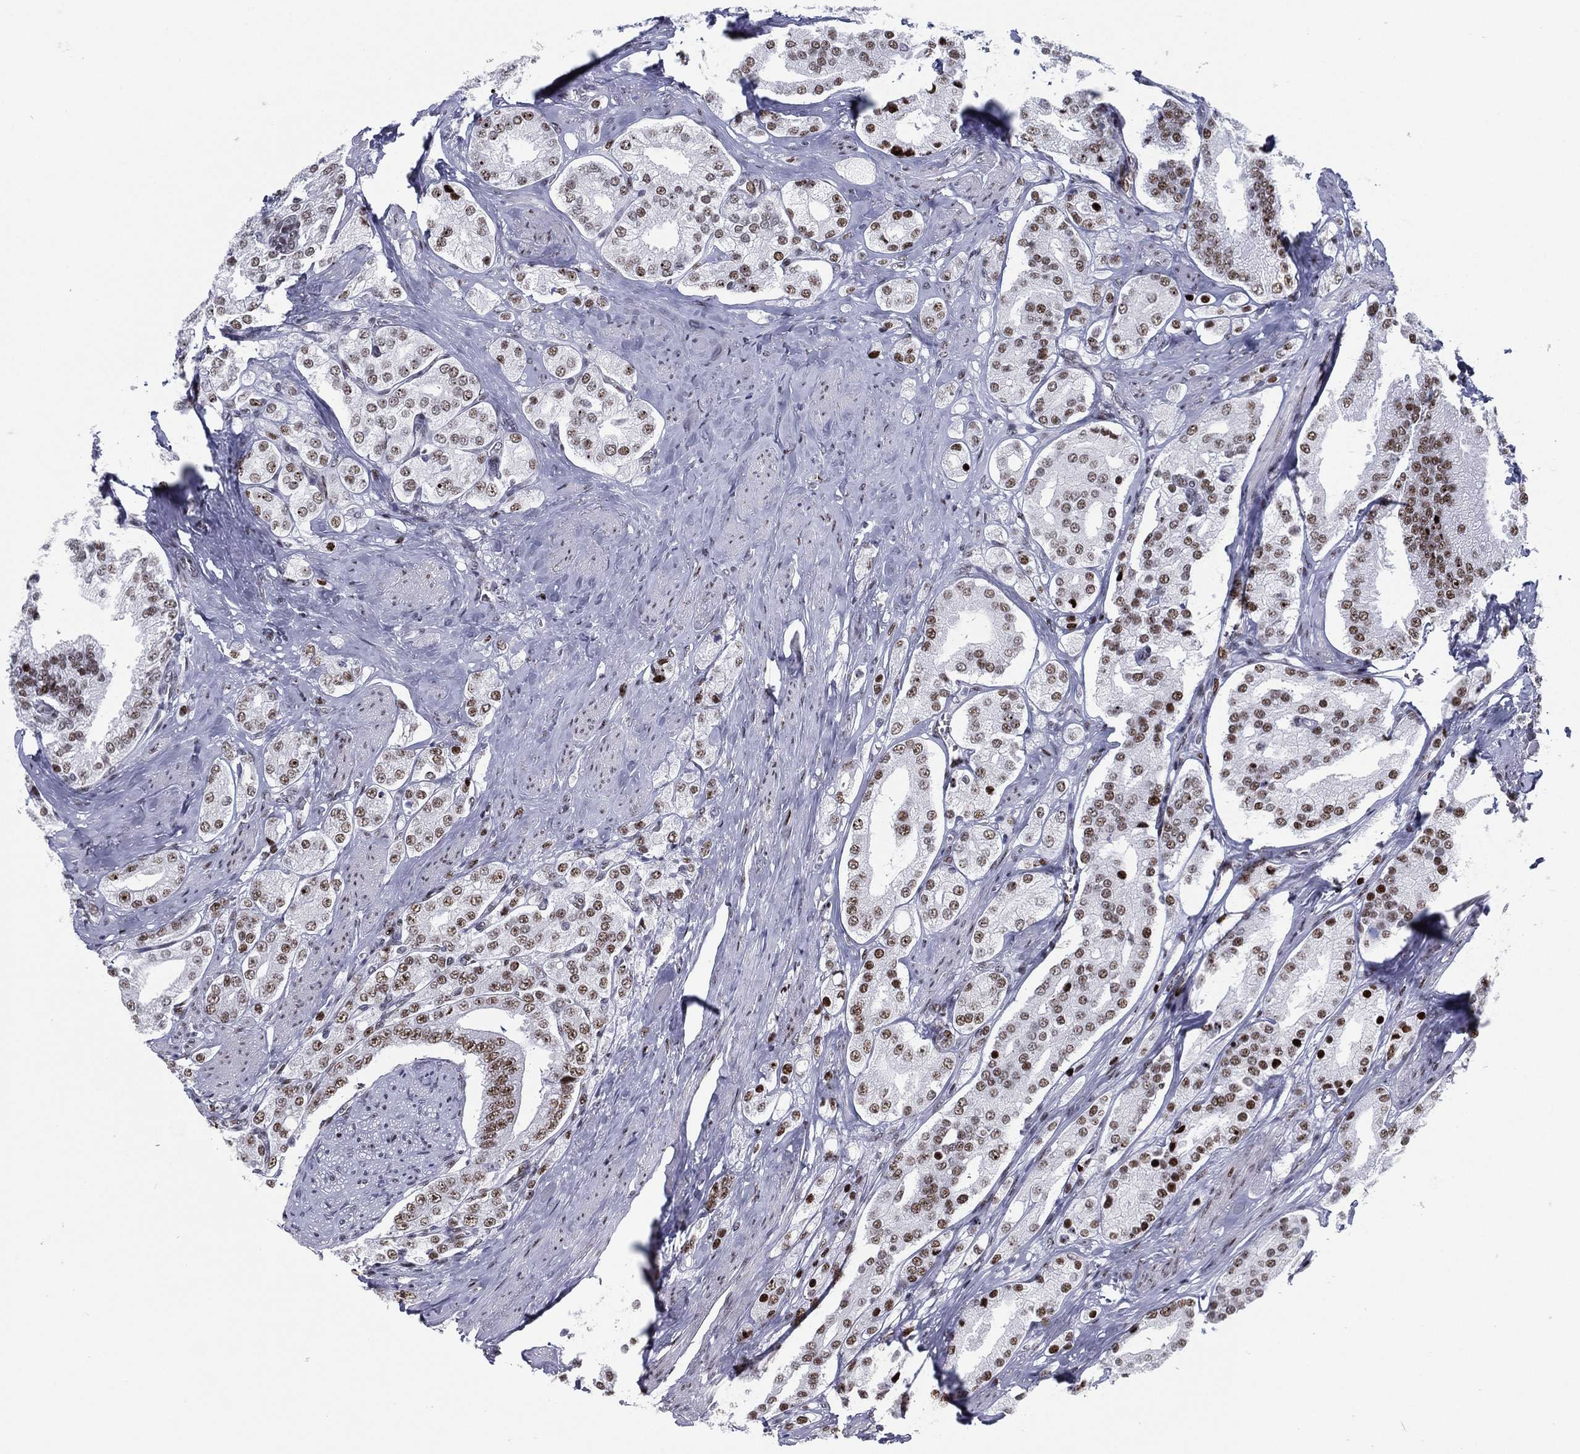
{"staining": {"intensity": "moderate", "quantity": ">75%", "location": "nuclear"}, "tissue": "prostate cancer", "cell_type": "Tumor cells", "image_type": "cancer", "snomed": [{"axis": "morphology", "description": "Adenocarcinoma, NOS"}, {"axis": "topography", "description": "Prostate and seminal vesicle, NOS"}, {"axis": "topography", "description": "Prostate"}], "caption": "There is medium levels of moderate nuclear staining in tumor cells of prostate cancer (adenocarcinoma), as demonstrated by immunohistochemical staining (brown color).", "gene": "CYB561D2", "patient": {"sex": "male", "age": 67}}